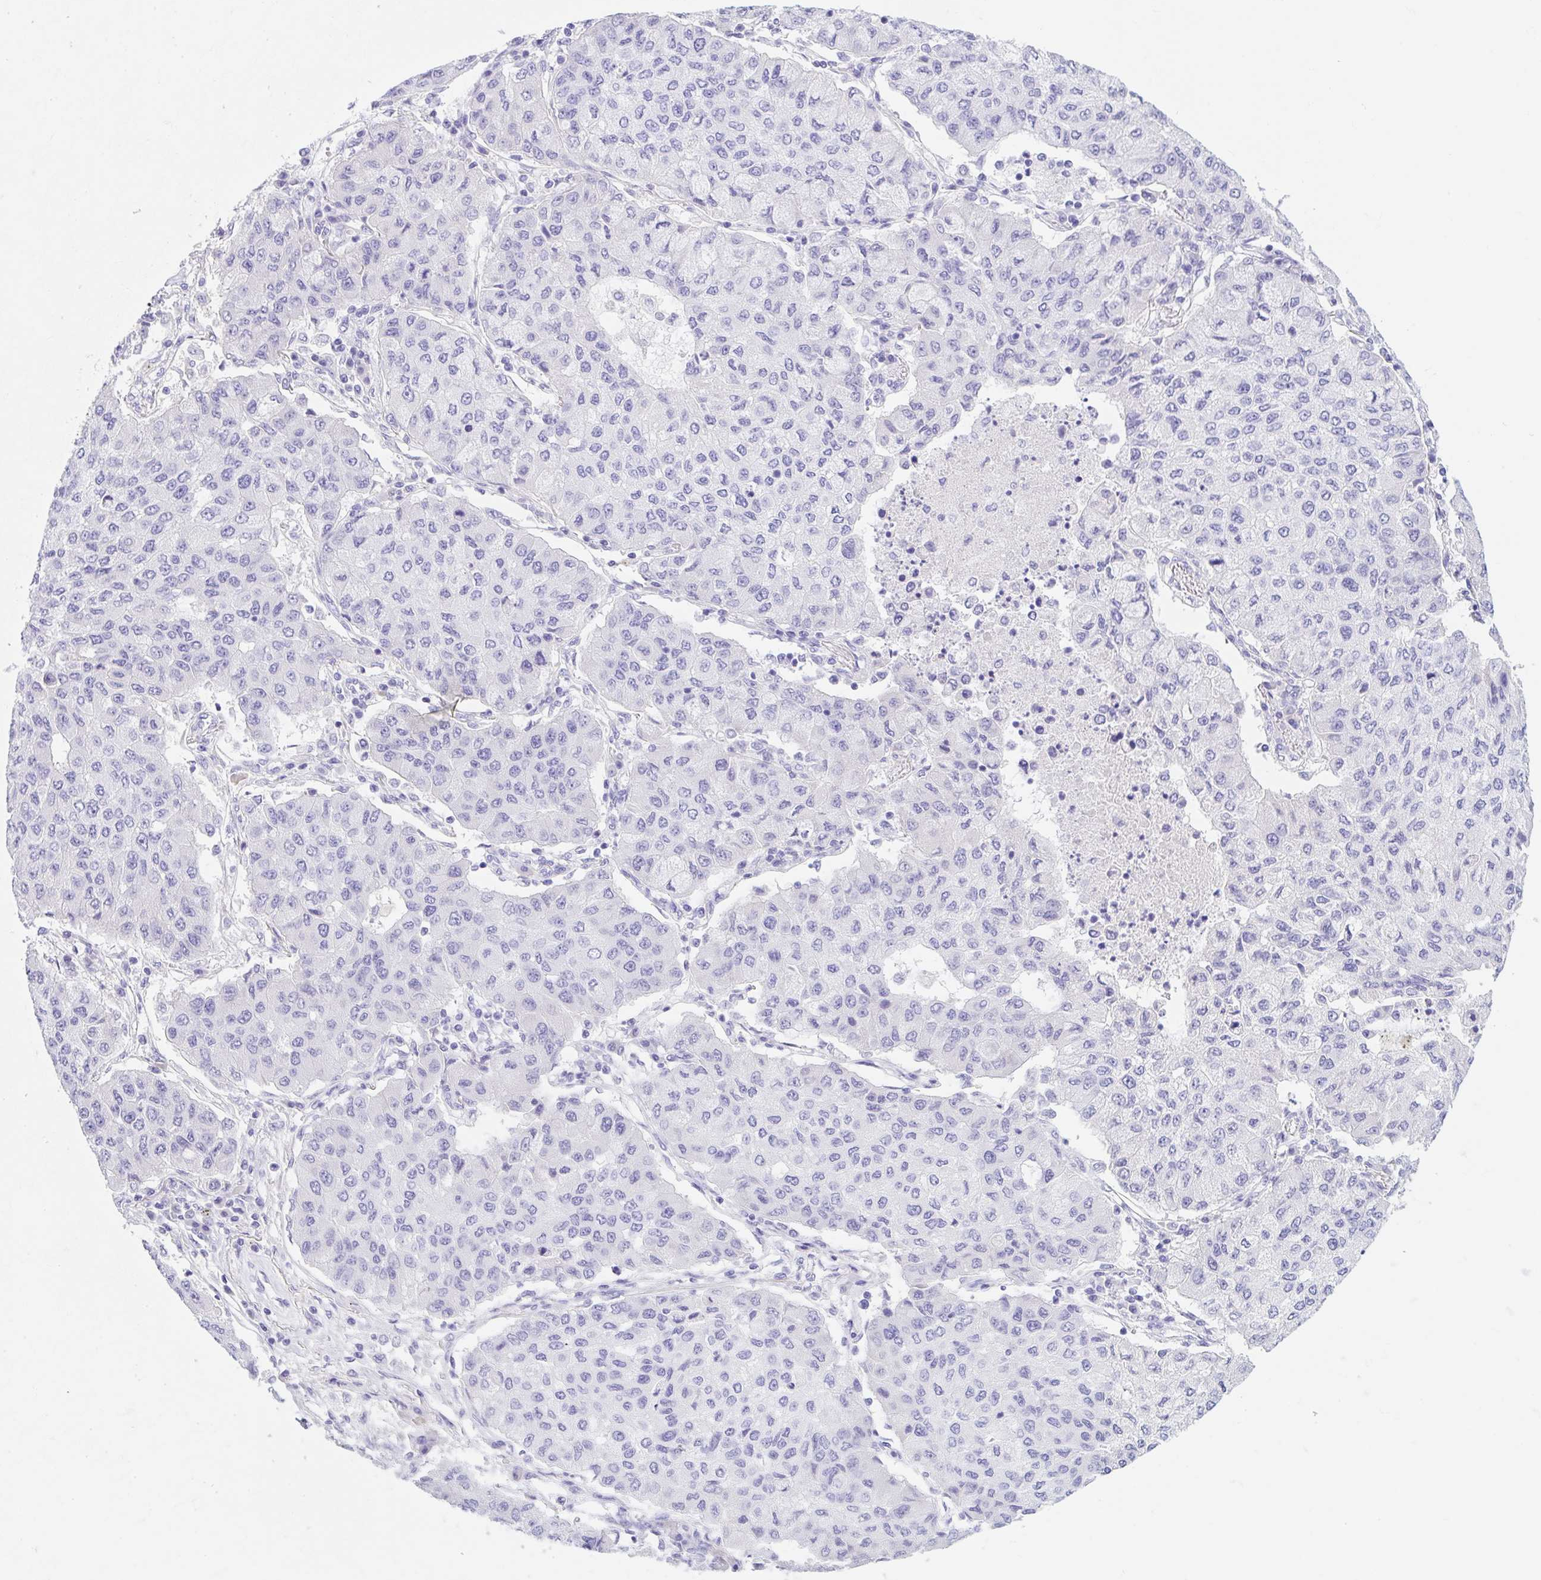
{"staining": {"intensity": "negative", "quantity": "none", "location": "none"}, "tissue": "lung cancer", "cell_type": "Tumor cells", "image_type": "cancer", "snomed": [{"axis": "morphology", "description": "Squamous cell carcinoma, NOS"}, {"axis": "topography", "description": "Lung"}], "caption": "A photomicrograph of human lung cancer is negative for staining in tumor cells. The staining was performed using DAB to visualize the protein expression in brown, while the nuclei were stained in blue with hematoxylin (Magnification: 20x).", "gene": "KLK8", "patient": {"sex": "male", "age": 74}}